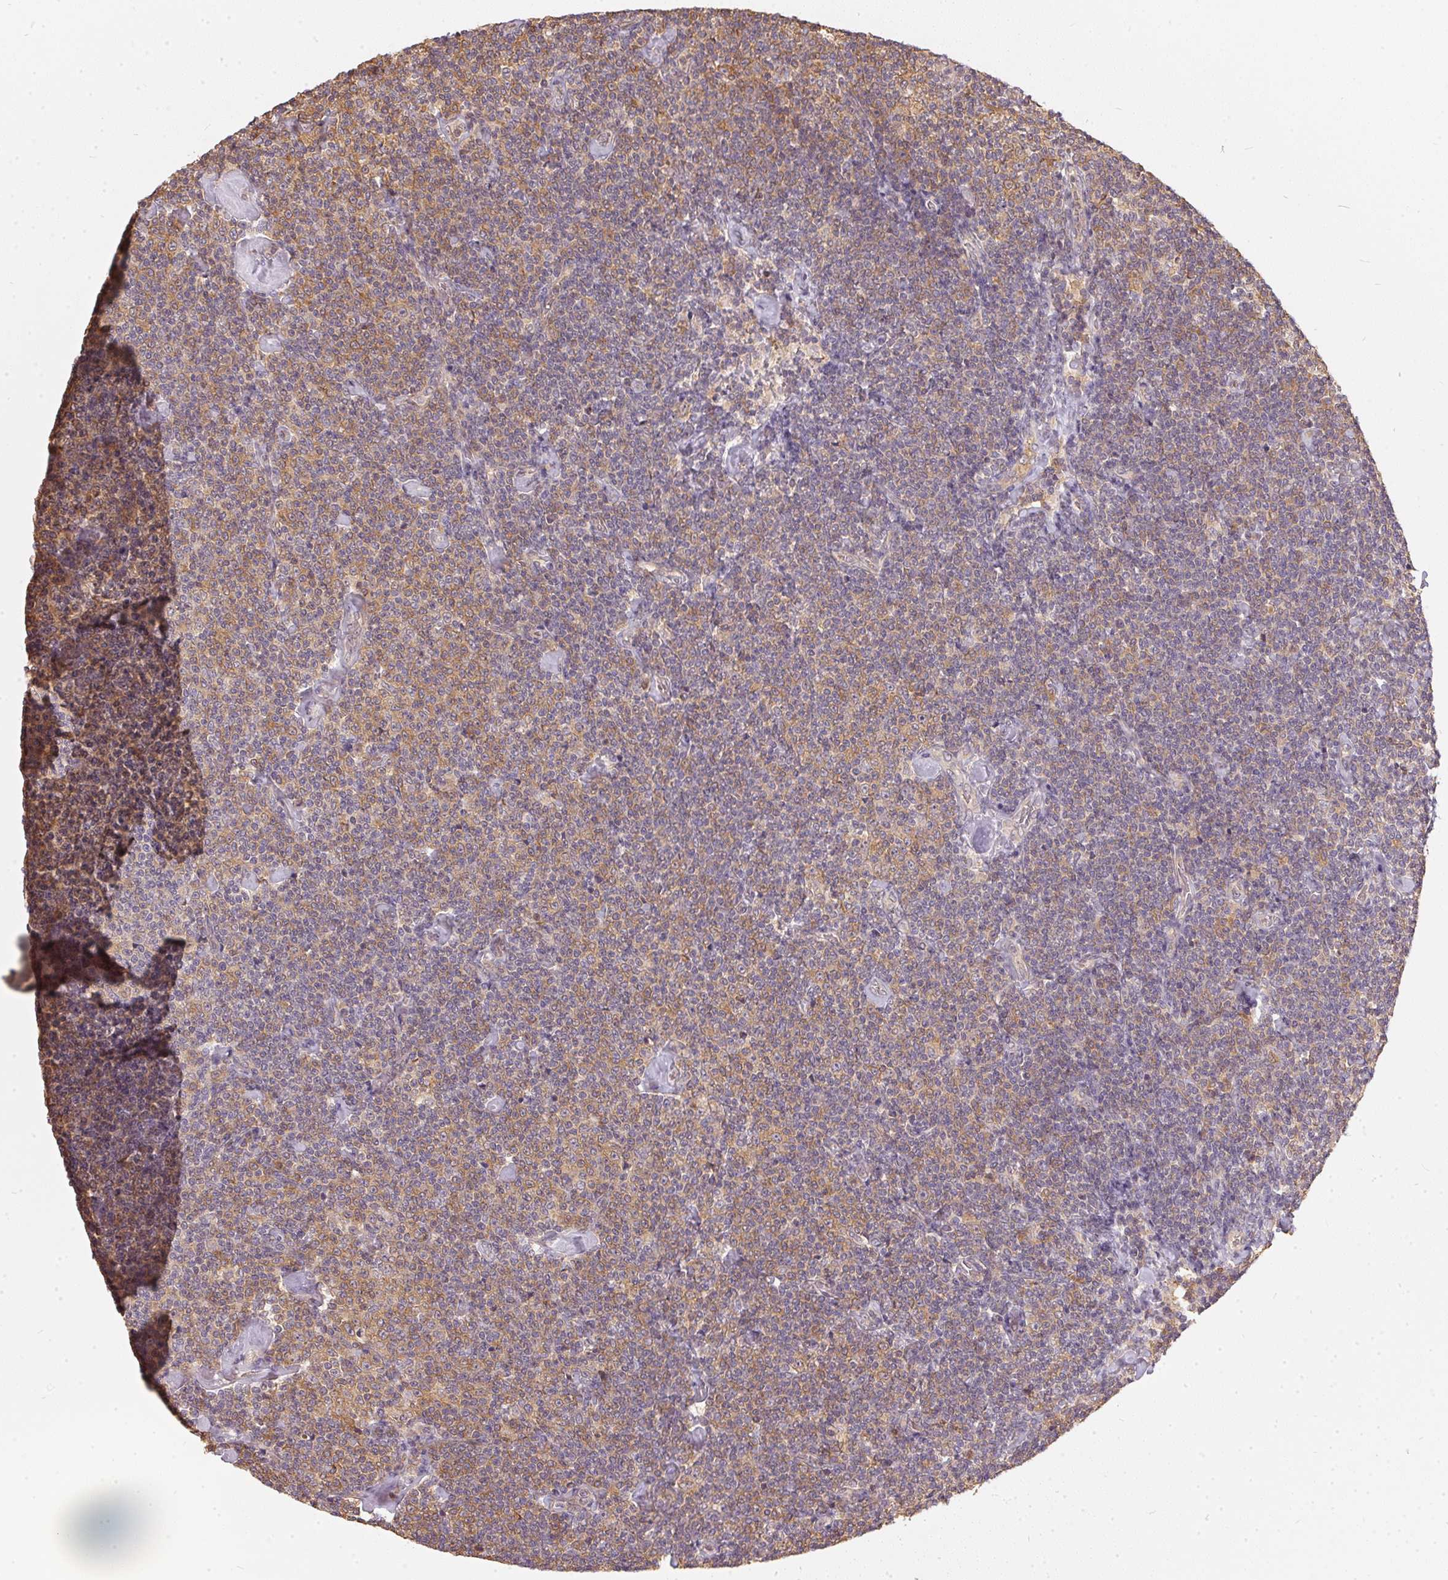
{"staining": {"intensity": "weak", "quantity": "25%-75%", "location": "cytoplasmic/membranous"}, "tissue": "lymphoma", "cell_type": "Tumor cells", "image_type": "cancer", "snomed": [{"axis": "morphology", "description": "Malignant lymphoma, non-Hodgkin's type, Low grade"}, {"axis": "topography", "description": "Lymph node"}], "caption": "Malignant lymphoma, non-Hodgkin's type (low-grade) was stained to show a protein in brown. There is low levels of weak cytoplasmic/membranous positivity in approximately 25%-75% of tumor cells.", "gene": "BLMH", "patient": {"sex": "male", "age": 81}}